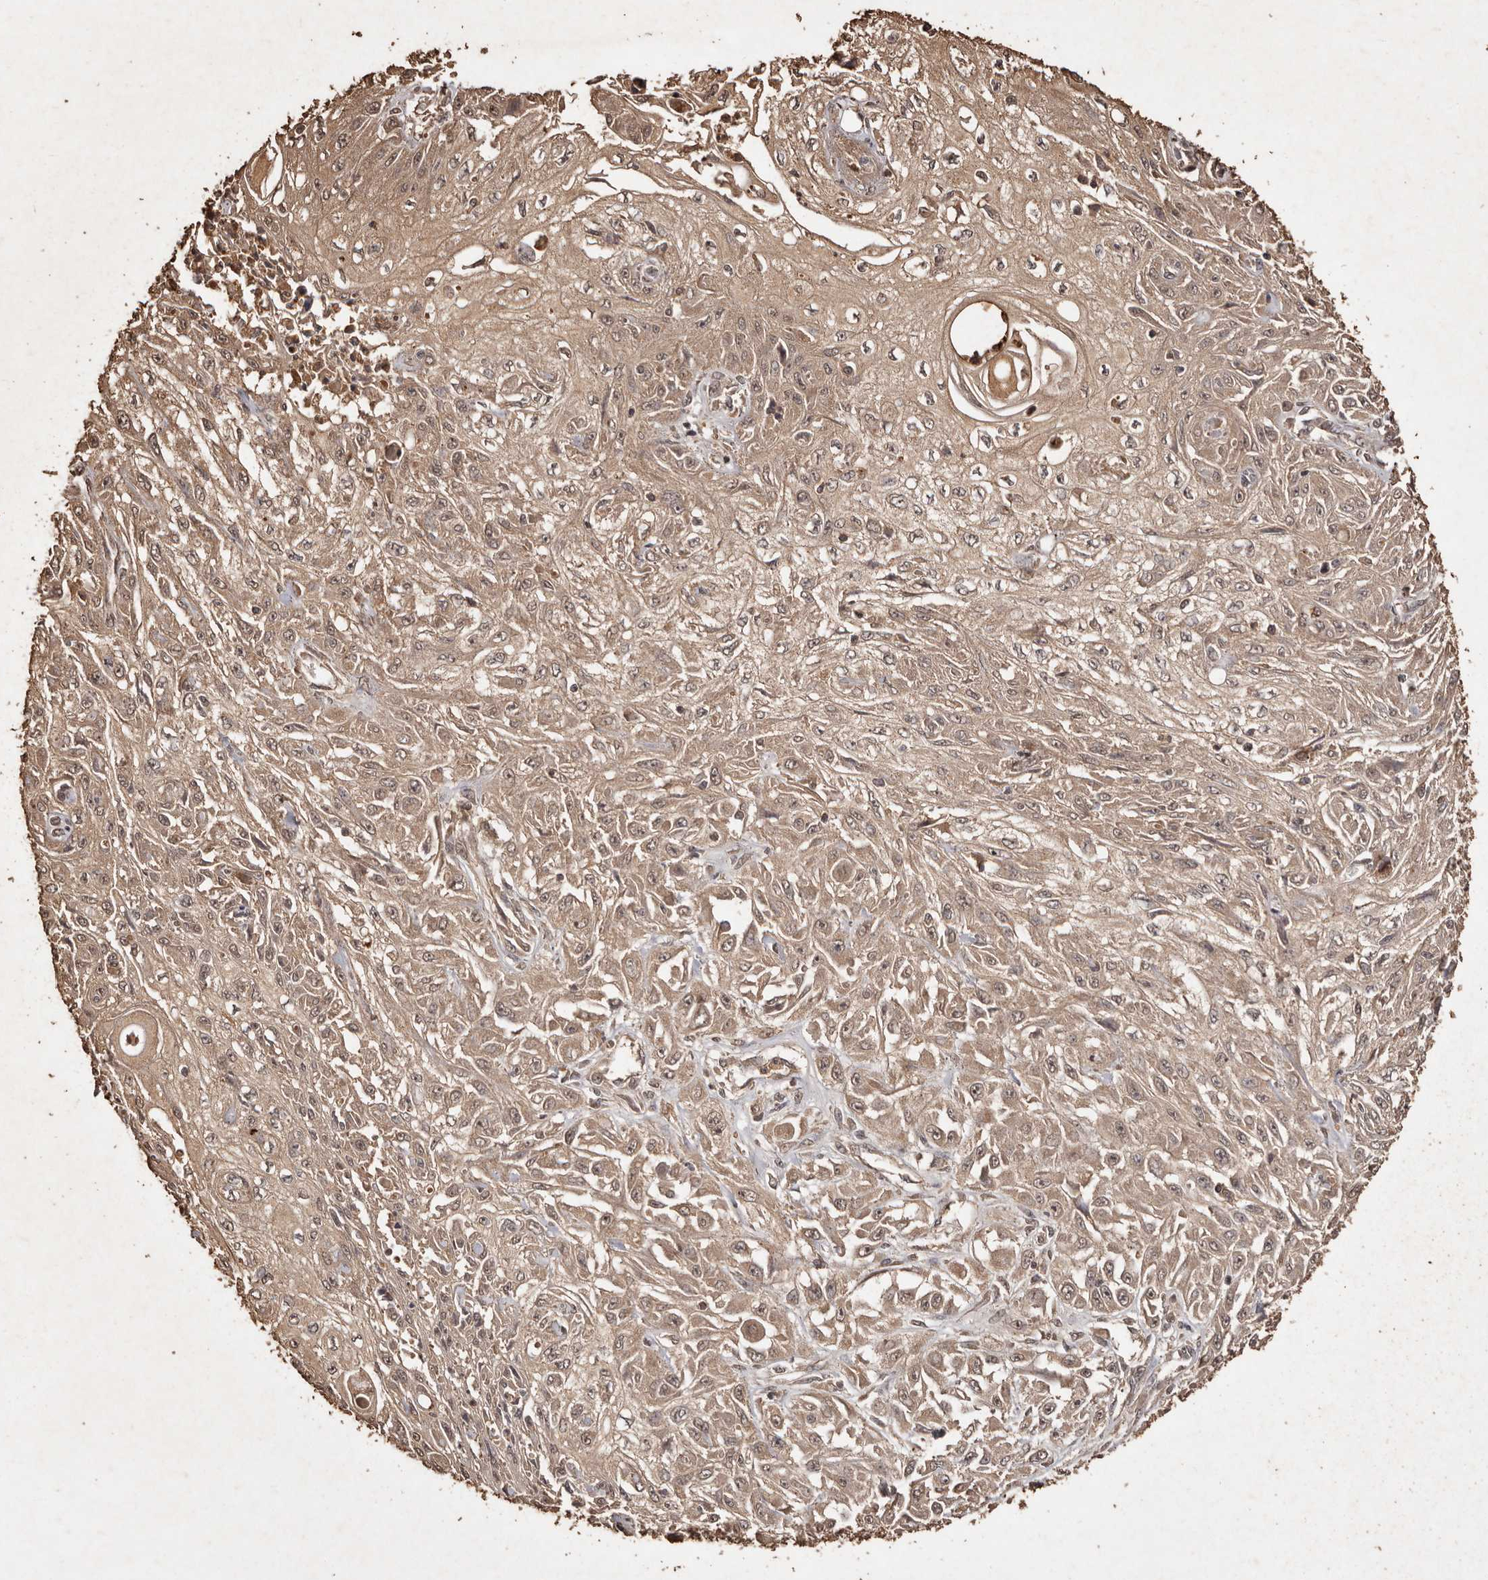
{"staining": {"intensity": "weak", "quantity": ">75%", "location": "cytoplasmic/membranous"}, "tissue": "skin cancer", "cell_type": "Tumor cells", "image_type": "cancer", "snomed": [{"axis": "morphology", "description": "Squamous cell carcinoma, NOS"}, {"axis": "morphology", "description": "Squamous cell carcinoma, metastatic, NOS"}, {"axis": "topography", "description": "Skin"}, {"axis": "topography", "description": "Lymph node"}], "caption": "Human metastatic squamous cell carcinoma (skin) stained with a protein marker reveals weak staining in tumor cells.", "gene": "PKDCC", "patient": {"sex": "male", "age": 75}}